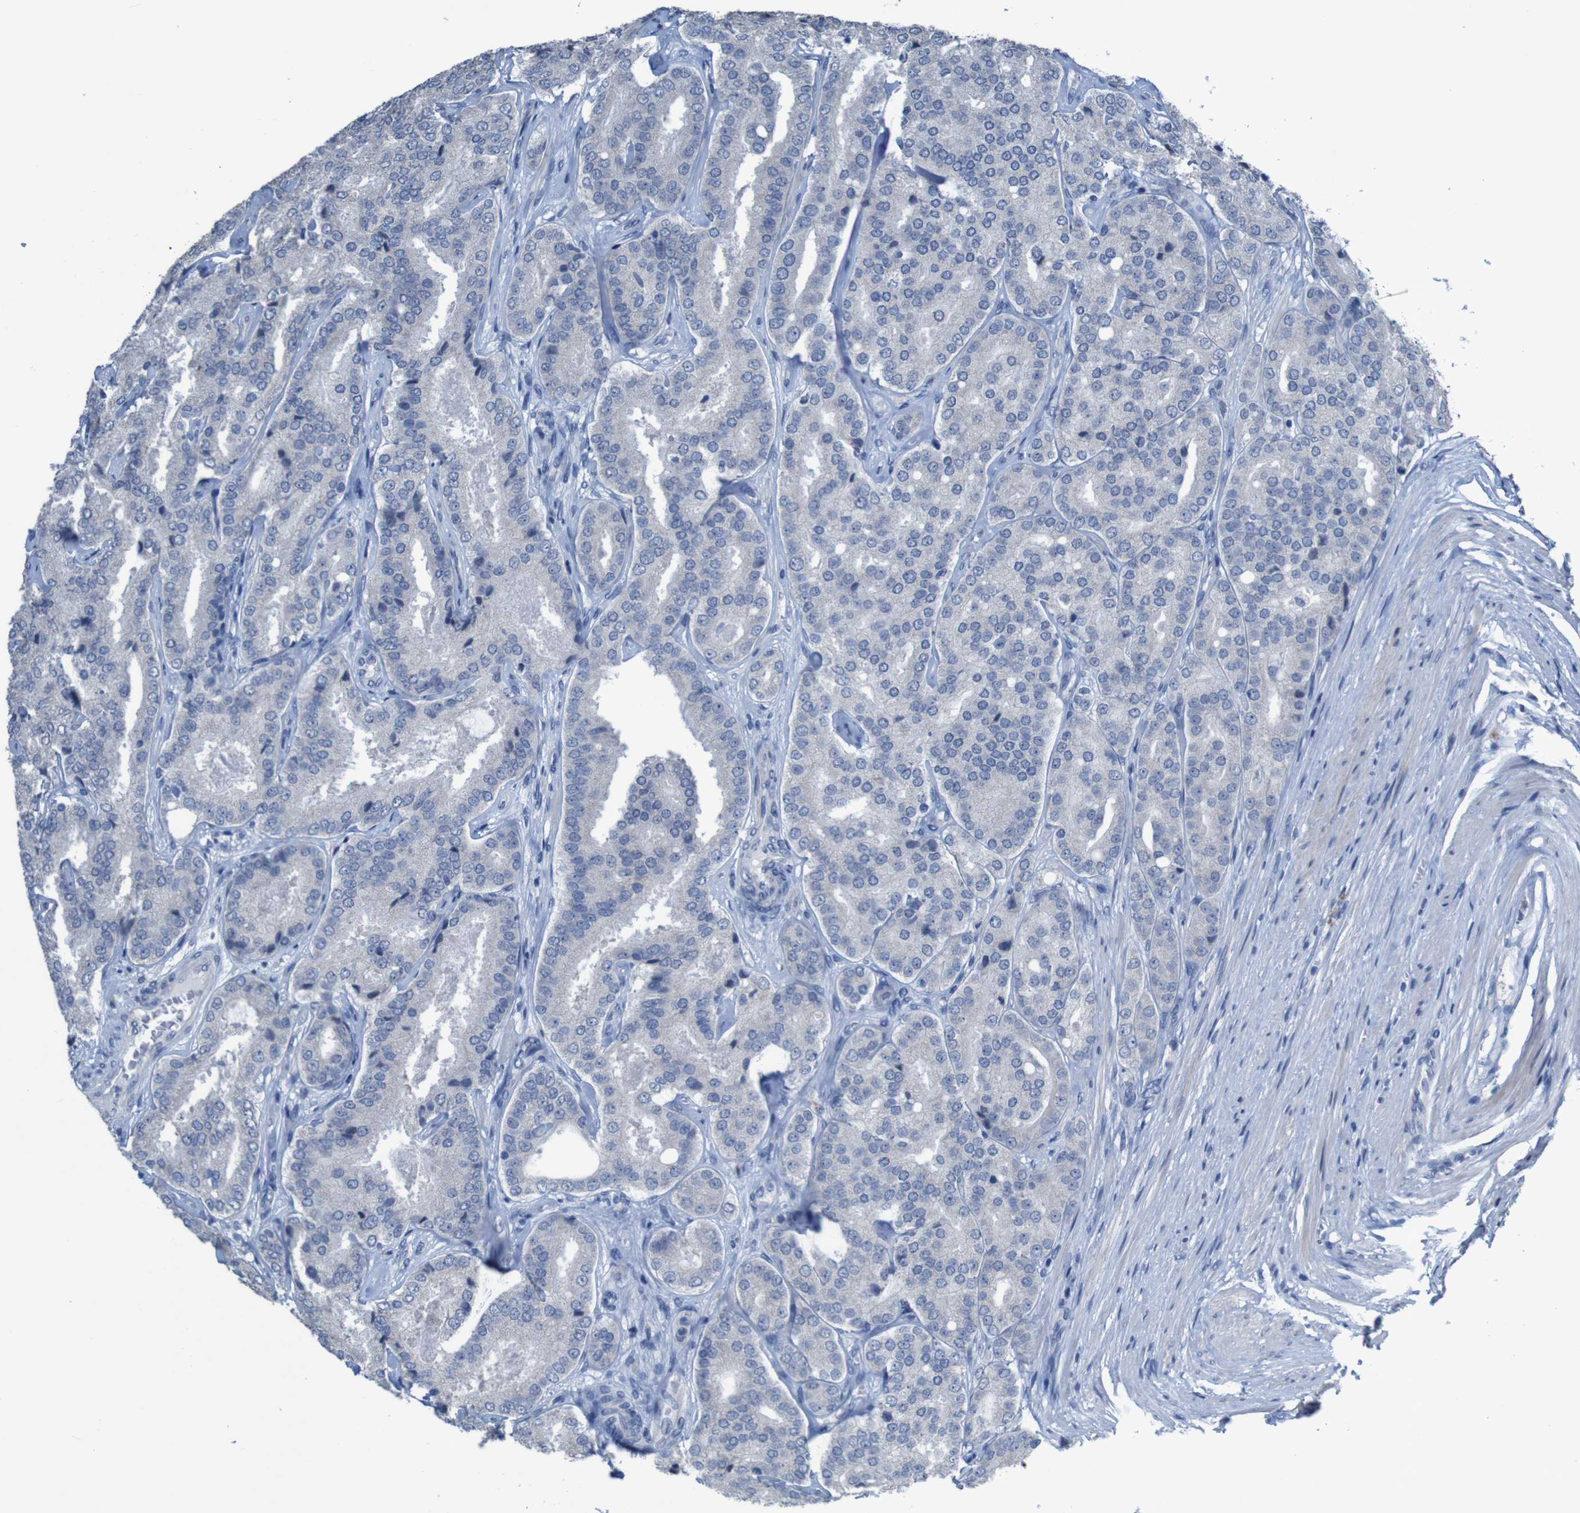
{"staining": {"intensity": "negative", "quantity": "none", "location": "none"}, "tissue": "prostate cancer", "cell_type": "Tumor cells", "image_type": "cancer", "snomed": [{"axis": "morphology", "description": "Adenocarcinoma, High grade"}, {"axis": "topography", "description": "Prostate"}], "caption": "IHC image of human prostate cancer (high-grade adenocarcinoma) stained for a protein (brown), which reveals no positivity in tumor cells.", "gene": "CLDN18", "patient": {"sex": "male", "age": 65}}